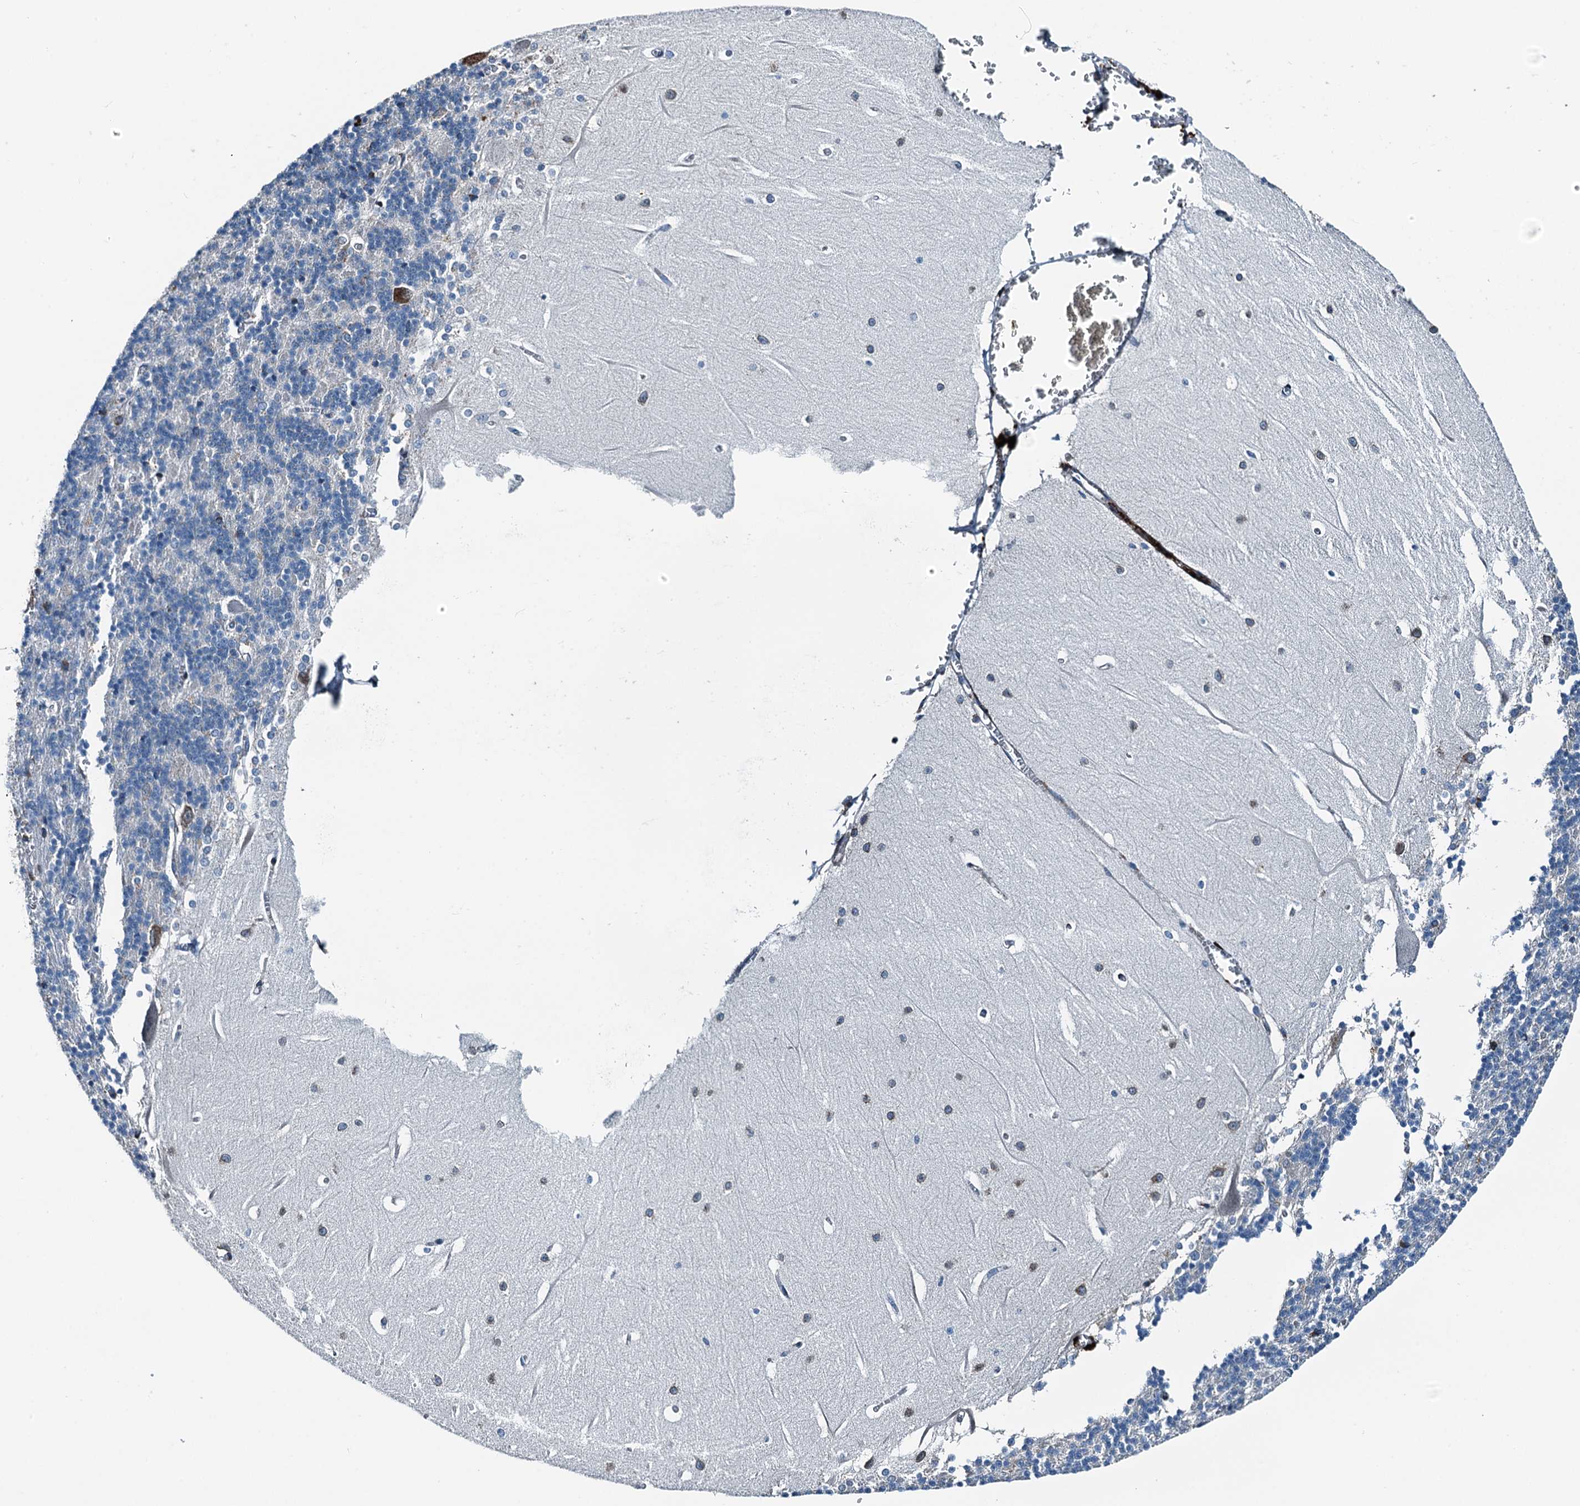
{"staining": {"intensity": "negative", "quantity": "none", "location": "none"}, "tissue": "cerebellum", "cell_type": "Cells in granular layer", "image_type": "normal", "snomed": [{"axis": "morphology", "description": "Normal tissue, NOS"}, {"axis": "topography", "description": "Cerebellum"}], "caption": "This is an IHC histopathology image of benign human cerebellum. There is no expression in cells in granular layer.", "gene": "TAMALIN", "patient": {"sex": "male", "age": 37}}